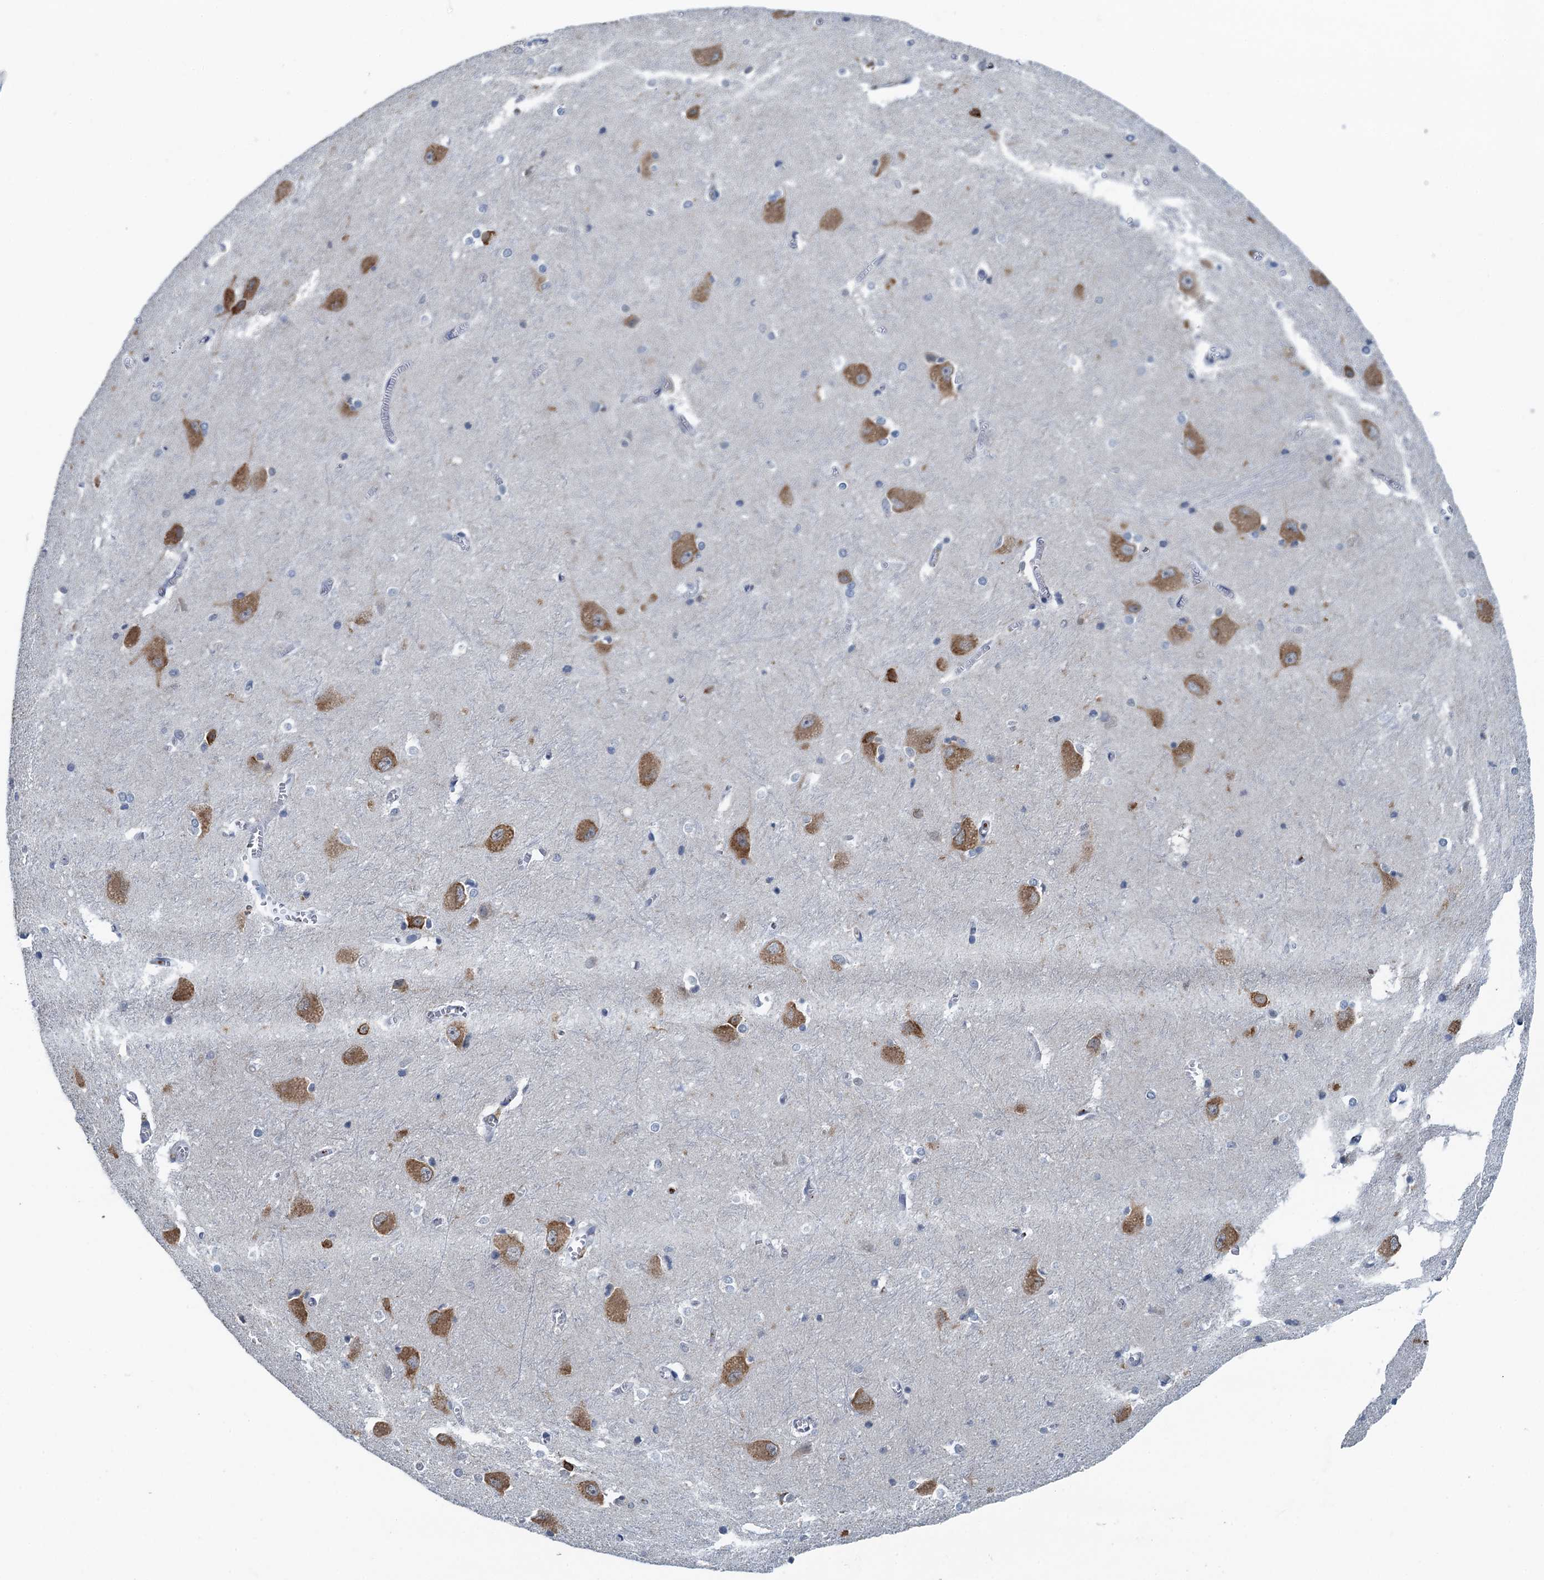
{"staining": {"intensity": "strong", "quantity": "<25%", "location": "cytoplasmic/membranous"}, "tissue": "caudate", "cell_type": "Glial cells", "image_type": "normal", "snomed": [{"axis": "morphology", "description": "Normal tissue, NOS"}, {"axis": "topography", "description": "Lateral ventricle wall"}], "caption": "Normal caudate exhibits strong cytoplasmic/membranous positivity in approximately <25% of glial cells, visualized by immunohistochemistry.", "gene": "LSM14B", "patient": {"sex": "male", "age": 37}}